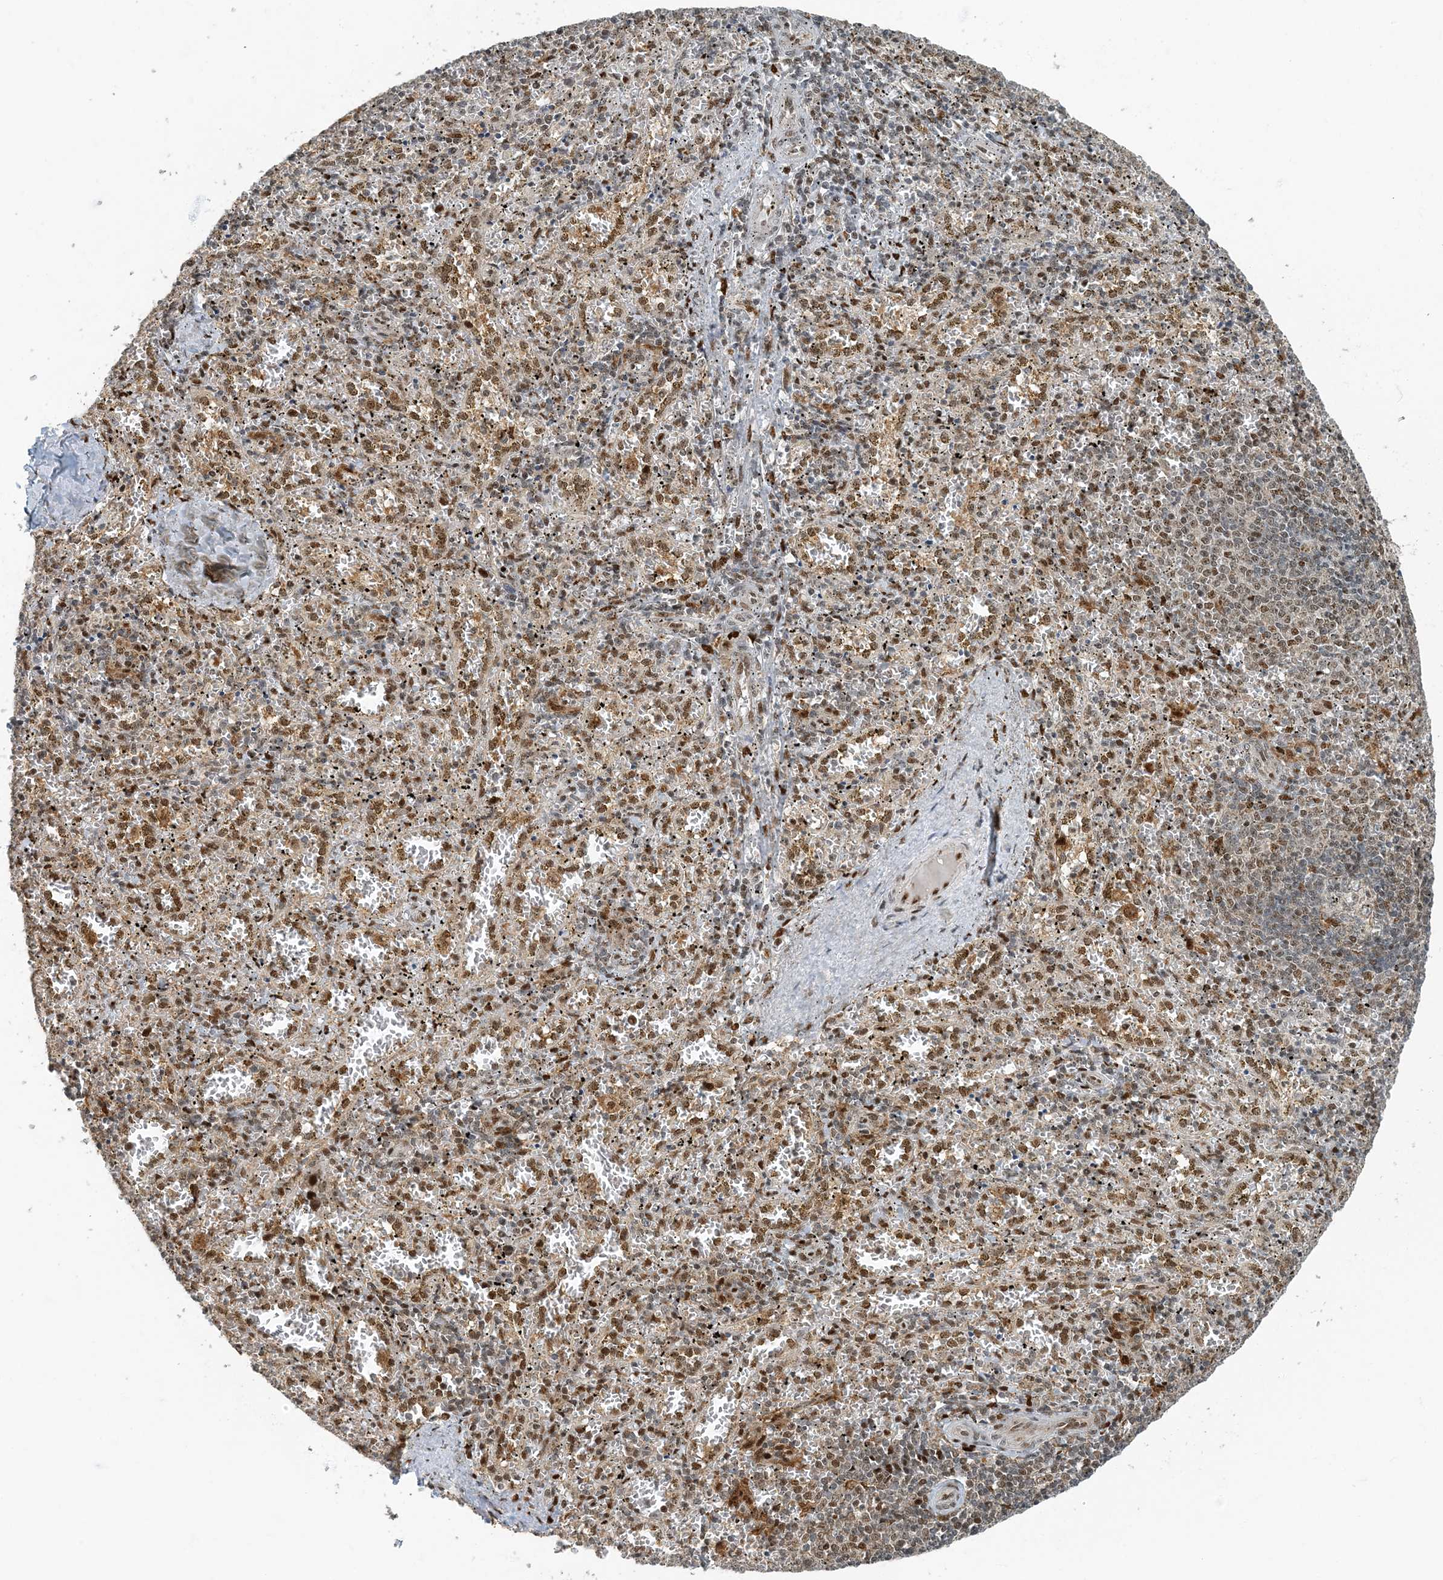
{"staining": {"intensity": "moderate", "quantity": "<25%", "location": "nuclear"}, "tissue": "spleen", "cell_type": "Cells in red pulp", "image_type": "normal", "snomed": [{"axis": "morphology", "description": "Normal tissue, NOS"}, {"axis": "topography", "description": "Spleen"}], "caption": "Spleen stained for a protein displays moderate nuclear positivity in cells in red pulp. (DAB (3,3'-diaminobenzidine) IHC with brightfield microscopy, high magnification).", "gene": "MBD1", "patient": {"sex": "male", "age": 11}}